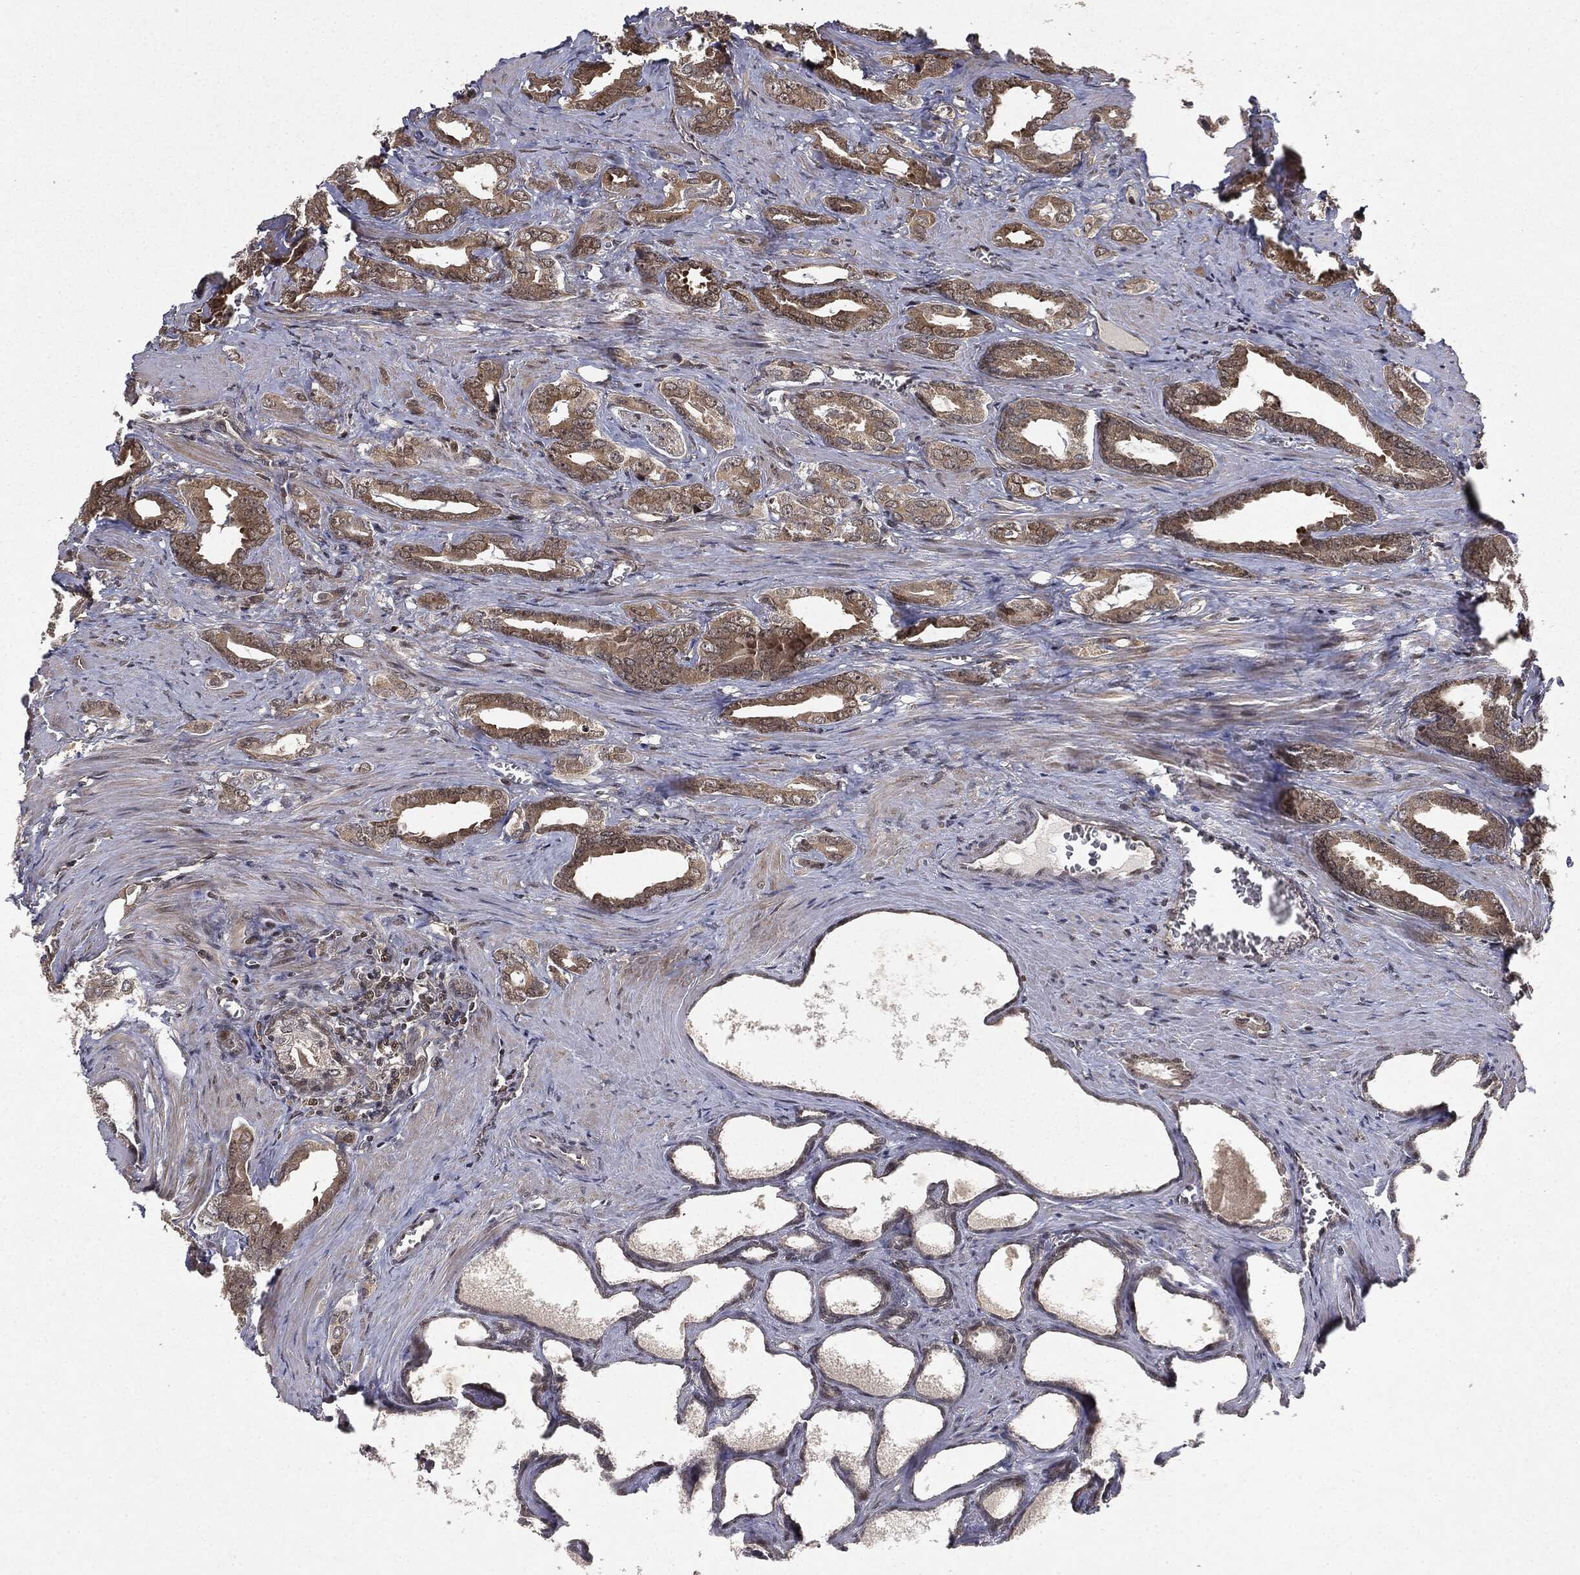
{"staining": {"intensity": "moderate", "quantity": "25%-75%", "location": "cytoplasmic/membranous"}, "tissue": "prostate cancer", "cell_type": "Tumor cells", "image_type": "cancer", "snomed": [{"axis": "morphology", "description": "Adenocarcinoma, NOS"}, {"axis": "topography", "description": "Prostate"}], "caption": "This histopathology image shows prostate cancer (adenocarcinoma) stained with IHC to label a protein in brown. The cytoplasmic/membranous of tumor cells show moderate positivity for the protein. Nuclei are counter-stained blue.", "gene": "ZNHIT6", "patient": {"sex": "male", "age": 66}}